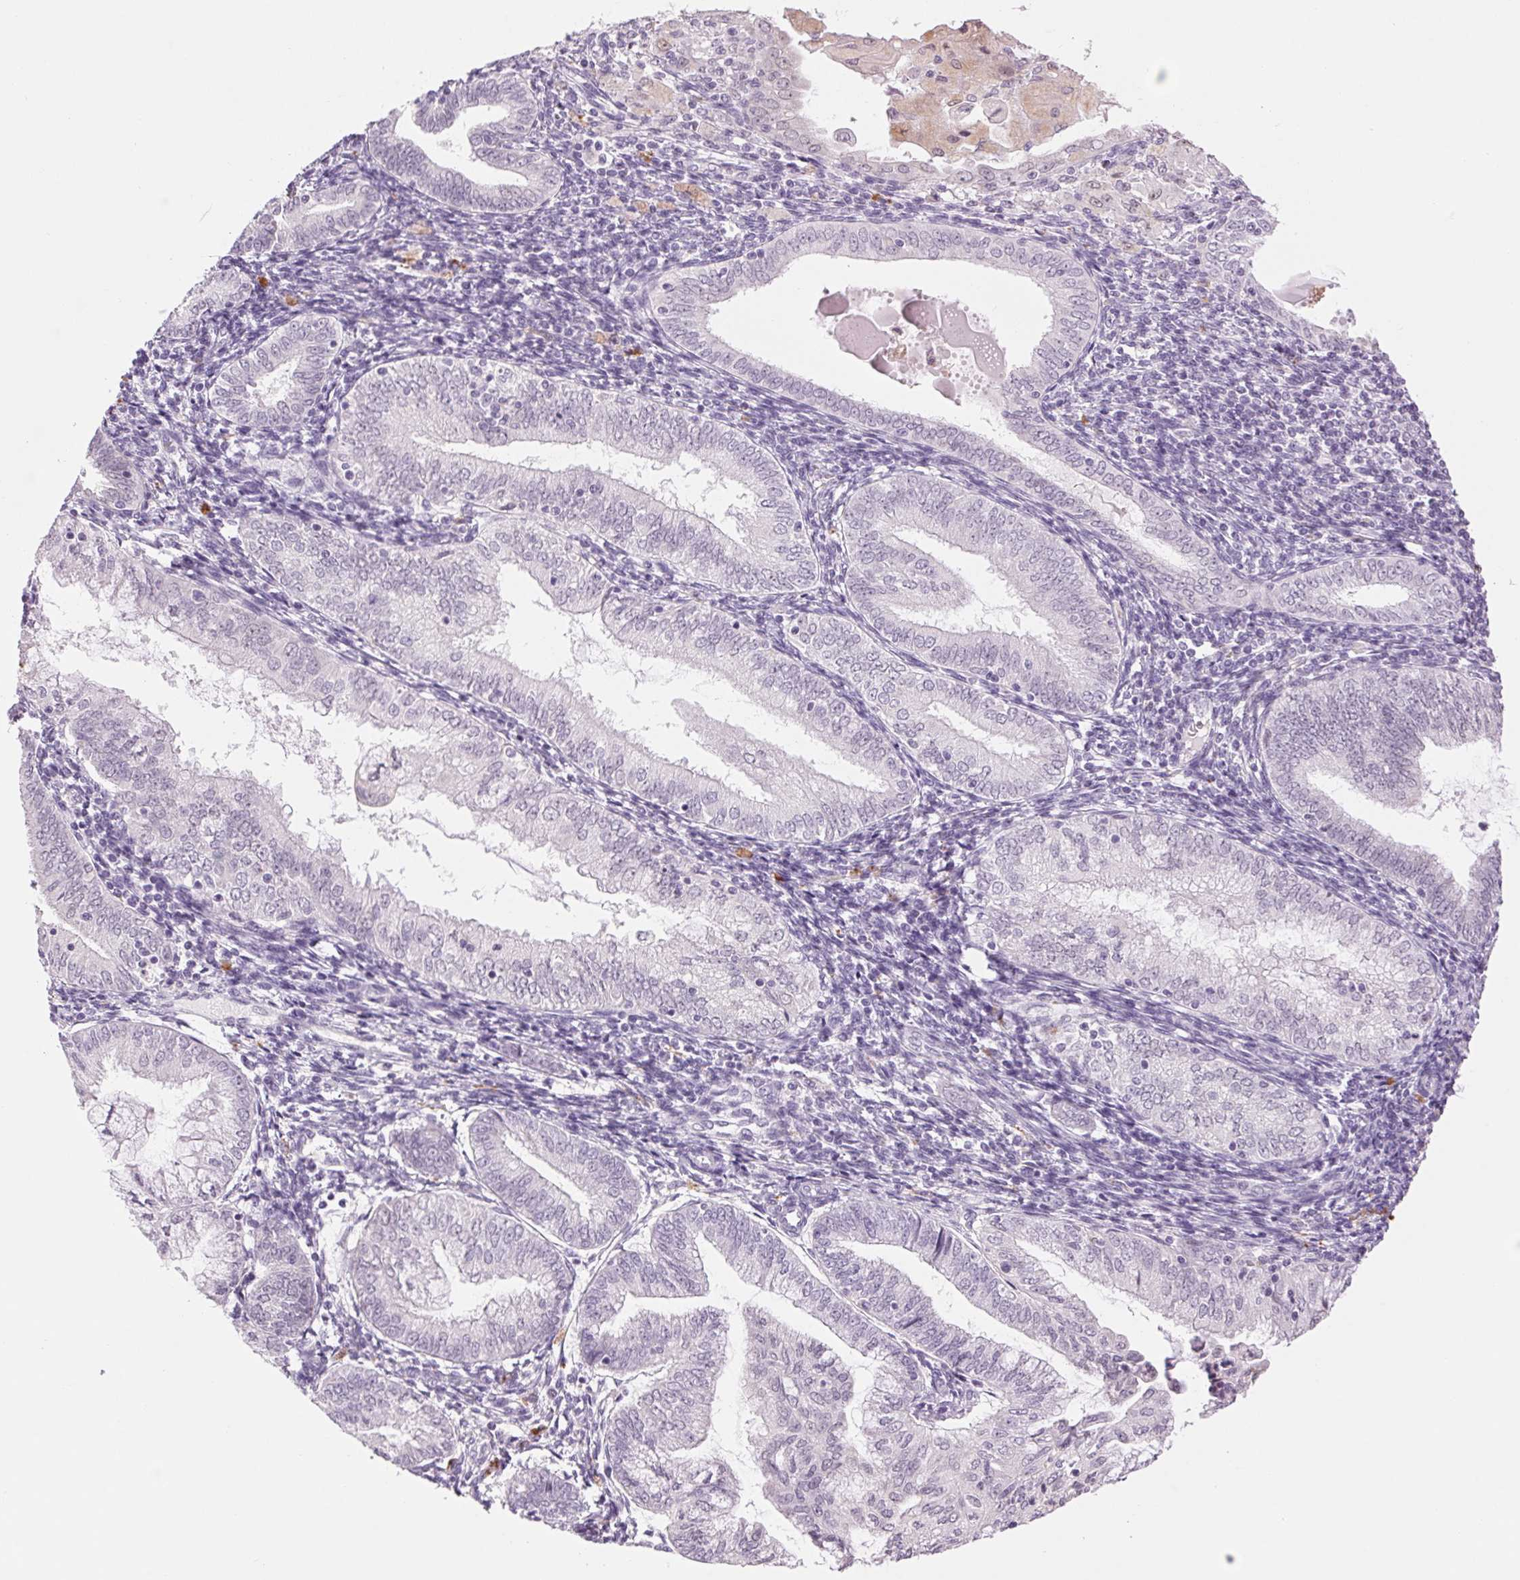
{"staining": {"intensity": "negative", "quantity": "none", "location": "none"}, "tissue": "endometrial cancer", "cell_type": "Tumor cells", "image_type": "cancer", "snomed": [{"axis": "morphology", "description": "Adenocarcinoma, NOS"}, {"axis": "topography", "description": "Endometrium"}], "caption": "This is a micrograph of IHC staining of endometrial adenocarcinoma, which shows no staining in tumor cells.", "gene": "MPO", "patient": {"sex": "female", "age": 55}}